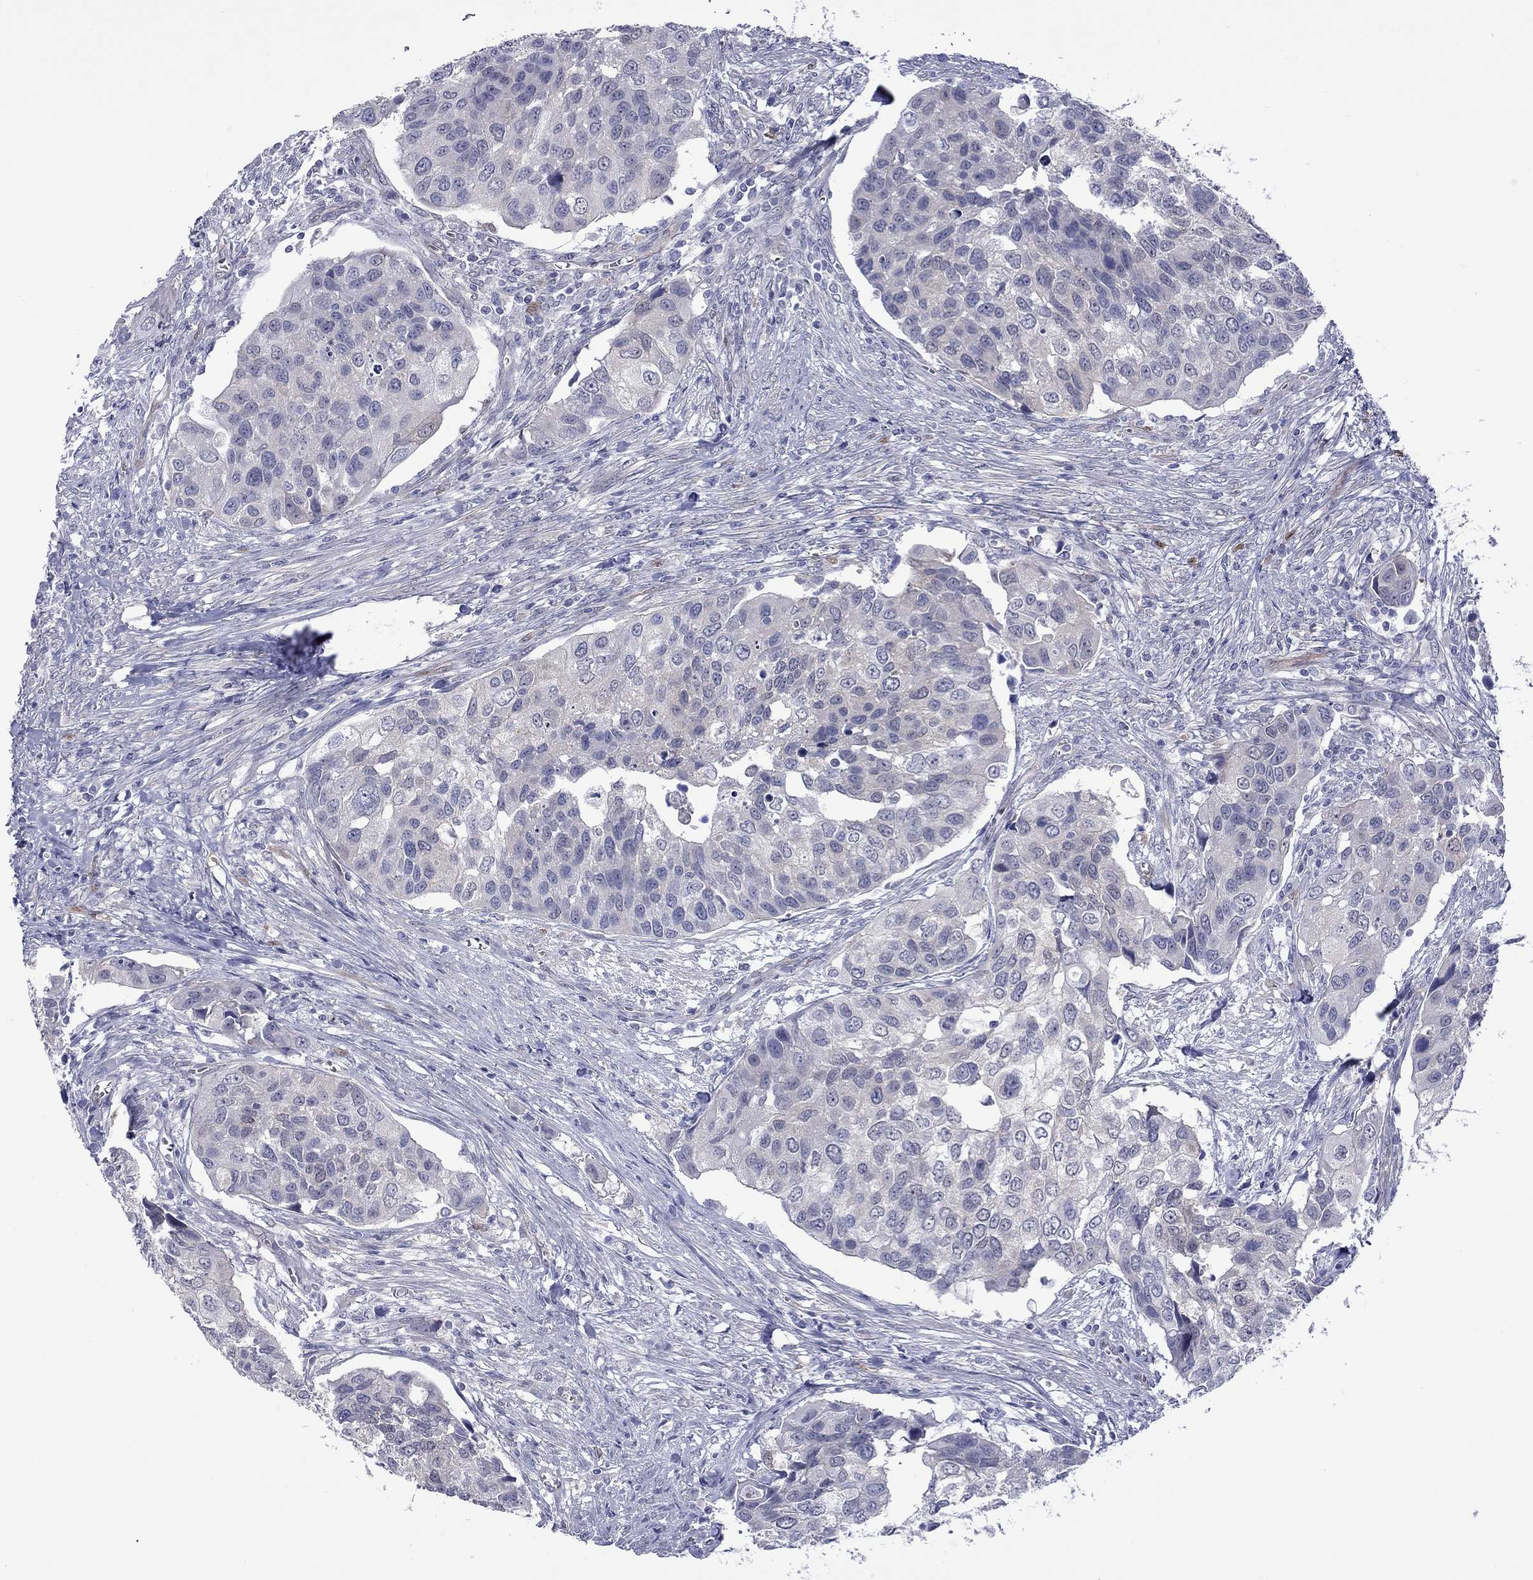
{"staining": {"intensity": "negative", "quantity": "none", "location": "none"}, "tissue": "urothelial cancer", "cell_type": "Tumor cells", "image_type": "cancer", "snomed": [{"axis": "morphology", "description": "Urothelial carcinoma, High grade"}, {"axis": "topography", "description": "Urinary bladder"}], "caption": "Human urothelial cancer stained for a protein using immunohistochemistry (IHC) displays no staining in tumor cells.", "gene": "CTNNBIP1", "patient": {"sex": "male", "age": 60}}